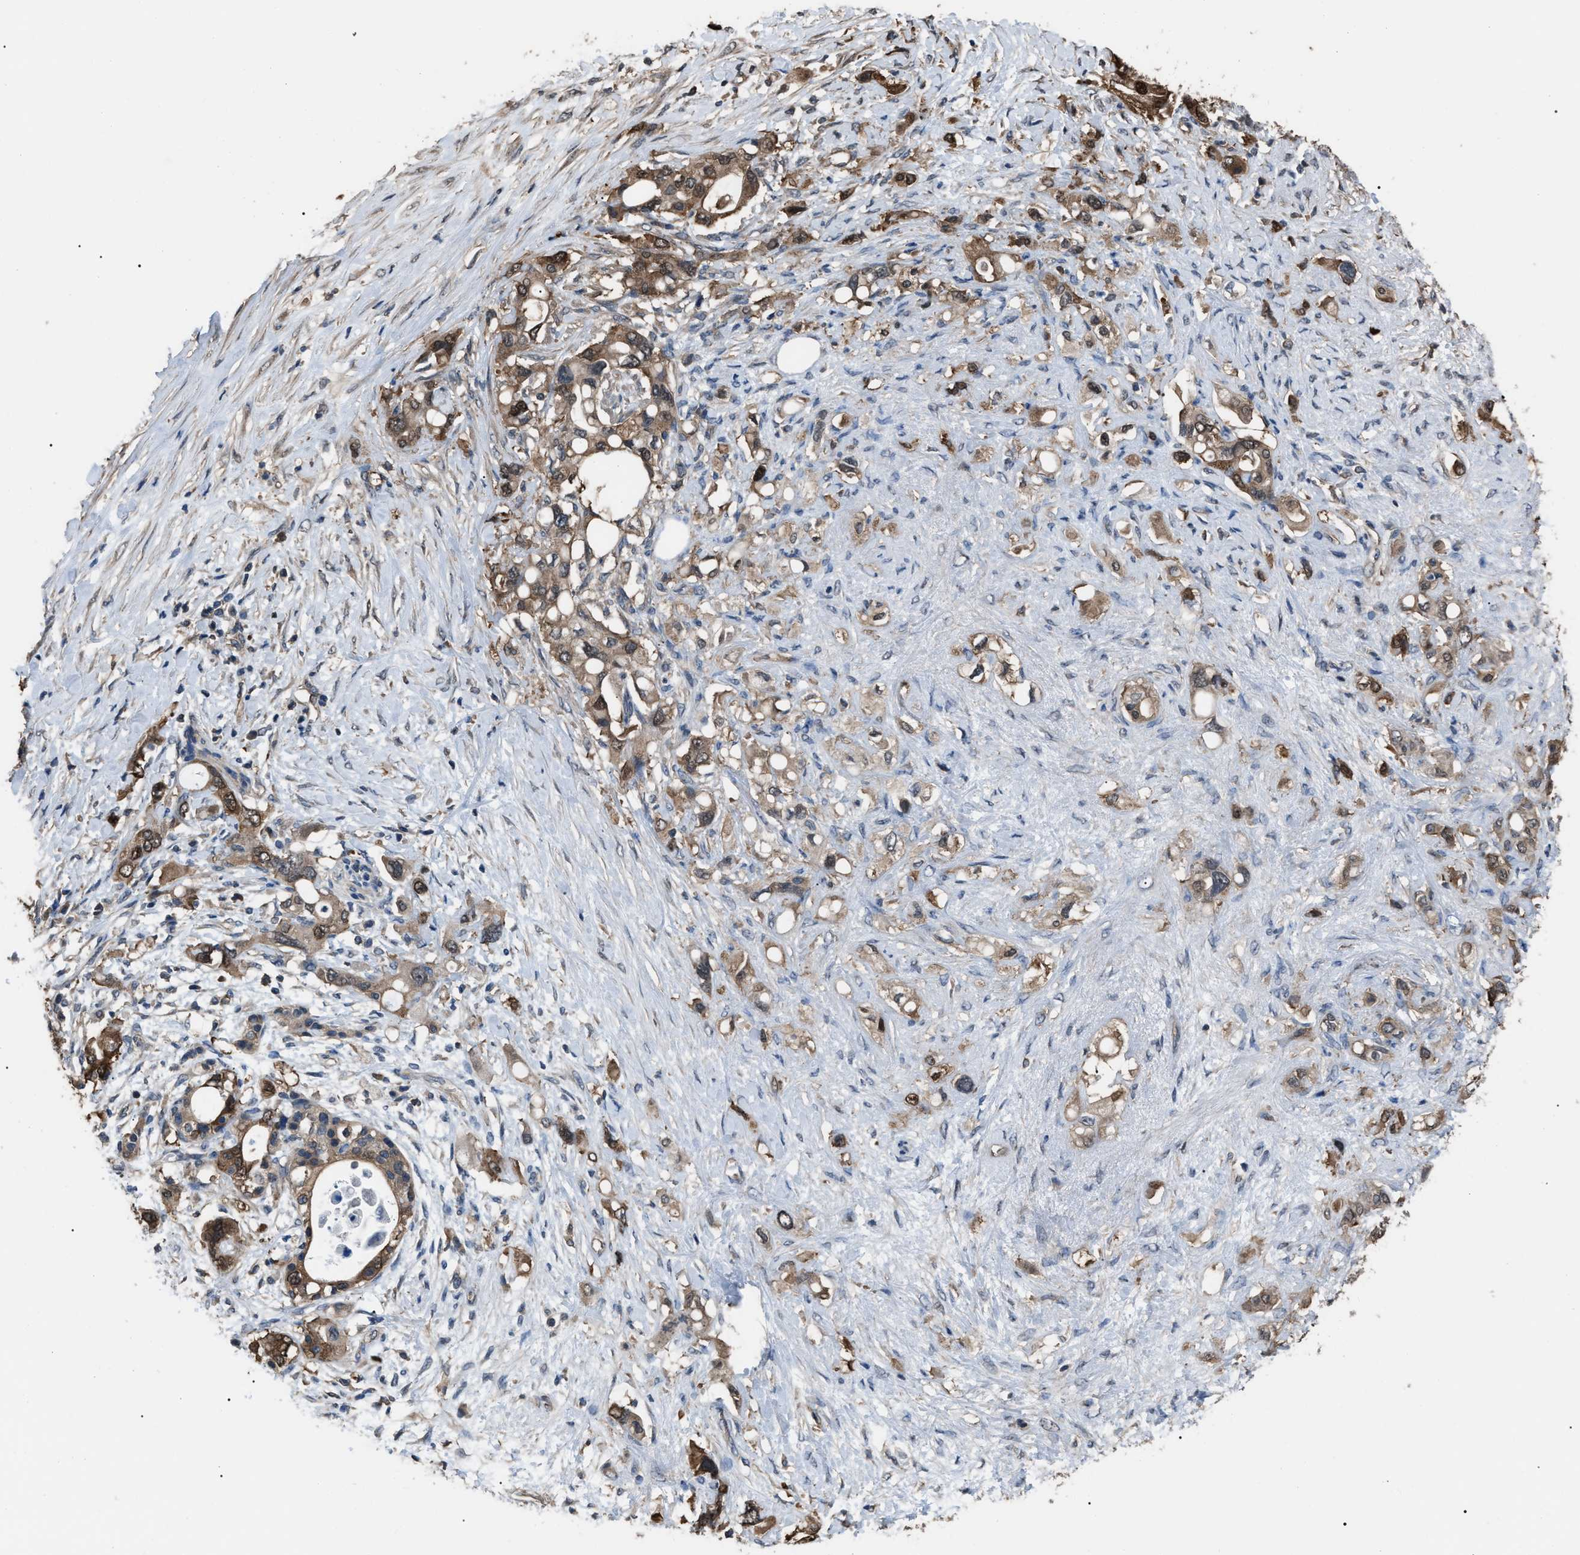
{"staining": {"intensity": "moderate", "quantity": ">75%", "location": "cytoplasmic/membranous,nuclear"}, "tissue": "pancreatic cancer", "cell_type": "Tumor cells", "image_type": "cancer", "snomed": [{"axis": "morphology", "description": "Adenocarcinoma, NOS"}, {"axis": "topography", "description": "Pancreas"}], "caption": "Approximately >75% of tumor cells in human pancreatic cancer (adenocarcinoma) display moderate cytoplasmic/membranous and nuclear protein expression as visualized by brown immunohistochemical staining.", "gene": "PDCD5", "patient": {"sex": "female", "age": 56}}